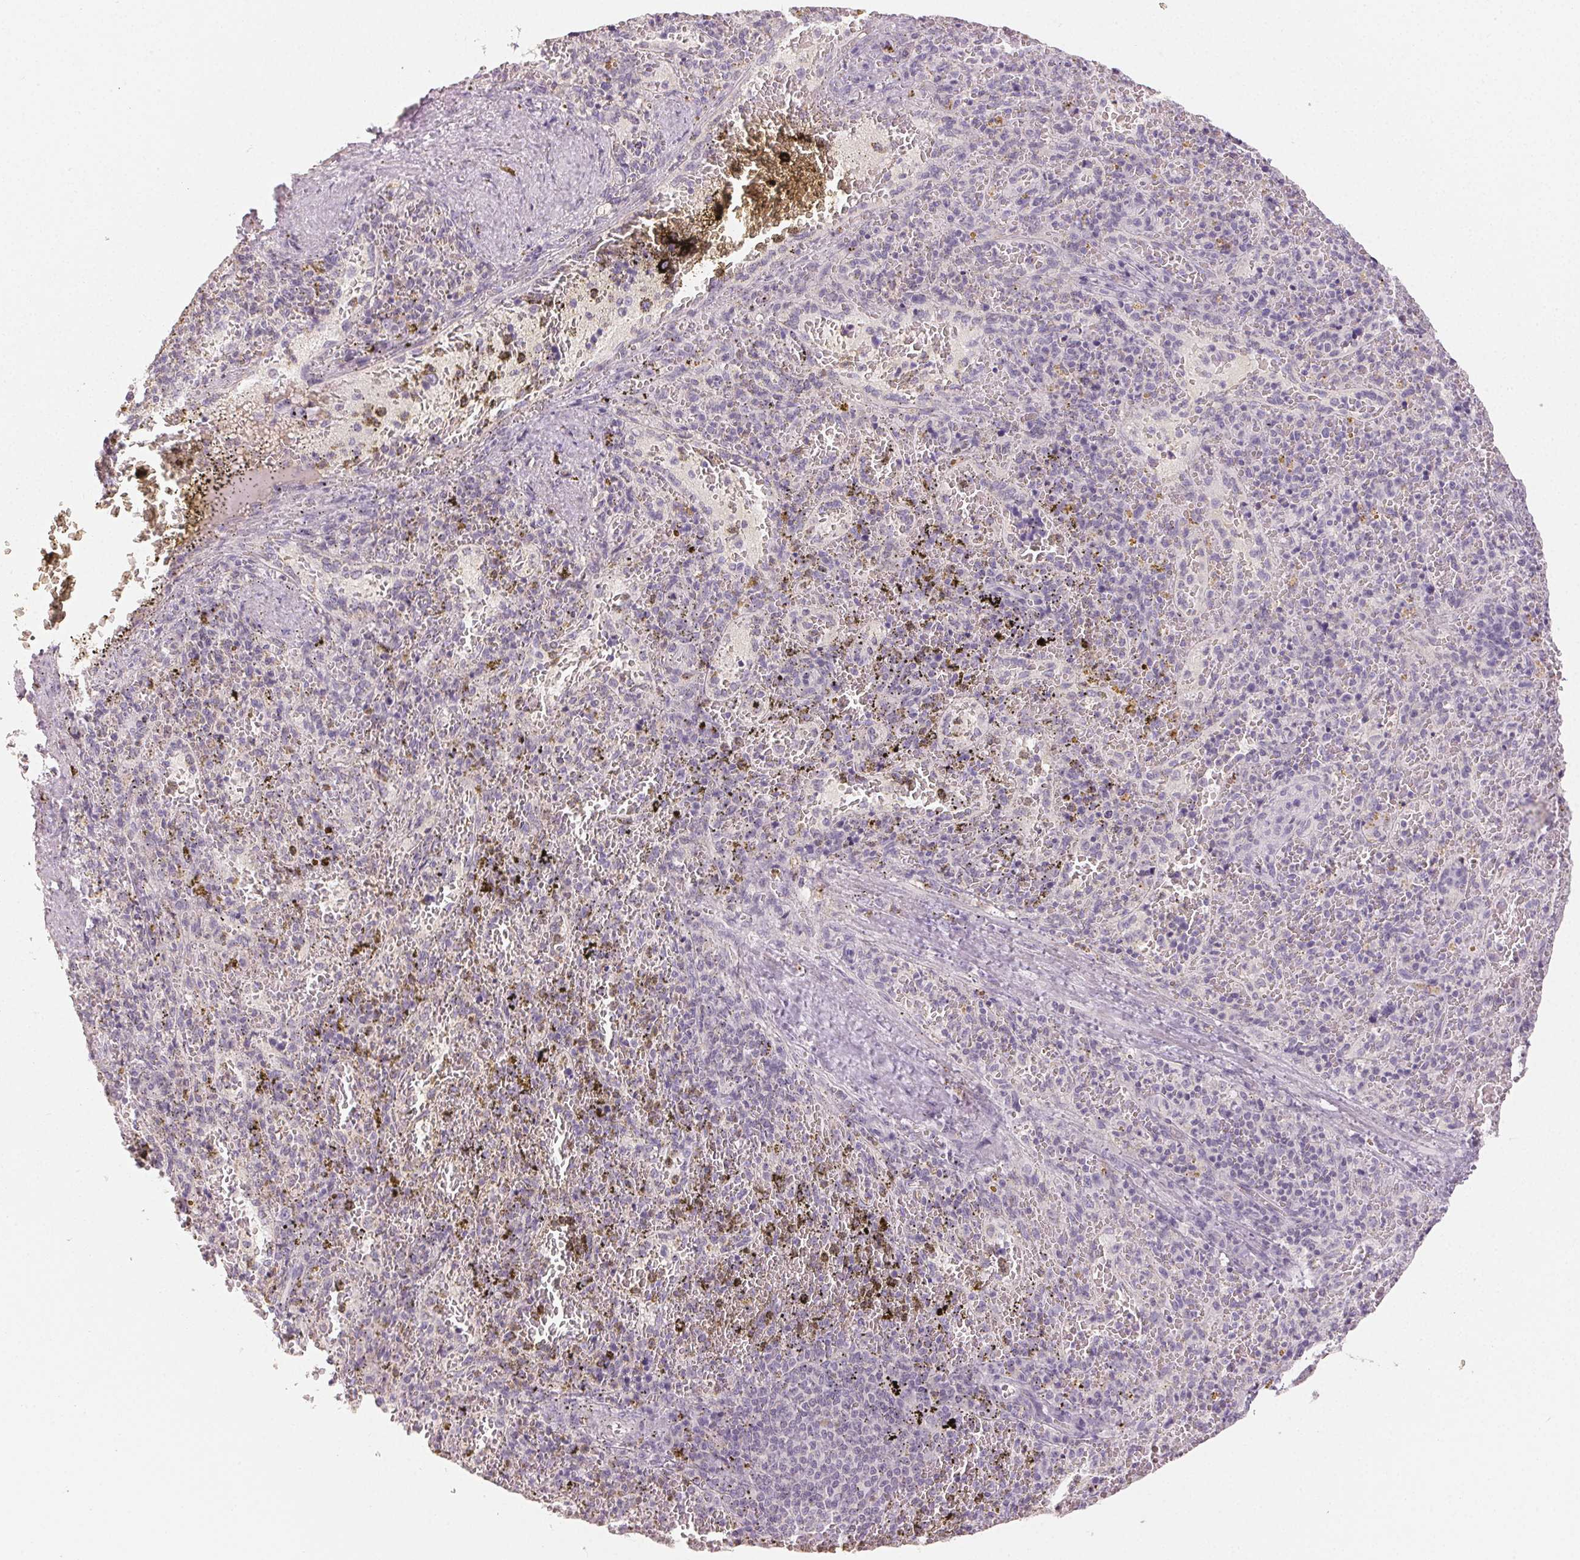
{"staining": {"intensity": "negative", "quantity": "none", "location": "none"}, "tissue": "spleen", "cell_type": "Cells in red pulp", "image_type": "normal", "snomed": [{"axis": "morphology", "description": "Normal tissue, NOS"}, {"axis": "topography", "description": "Spleen"}], "caption": "The immunohistochemistry (IHC) histopathology image has no significant staining in cells in red pulp of spleen. The staining was performed using DAB (3,3'-diaminobenzidine) to visualize the protein expression in brown, while the nuclei were stained in blue with hematoxylin (Magnification: 20x).", "gene": "LVRN", "patient": {"sex": "female", "age": 50}}